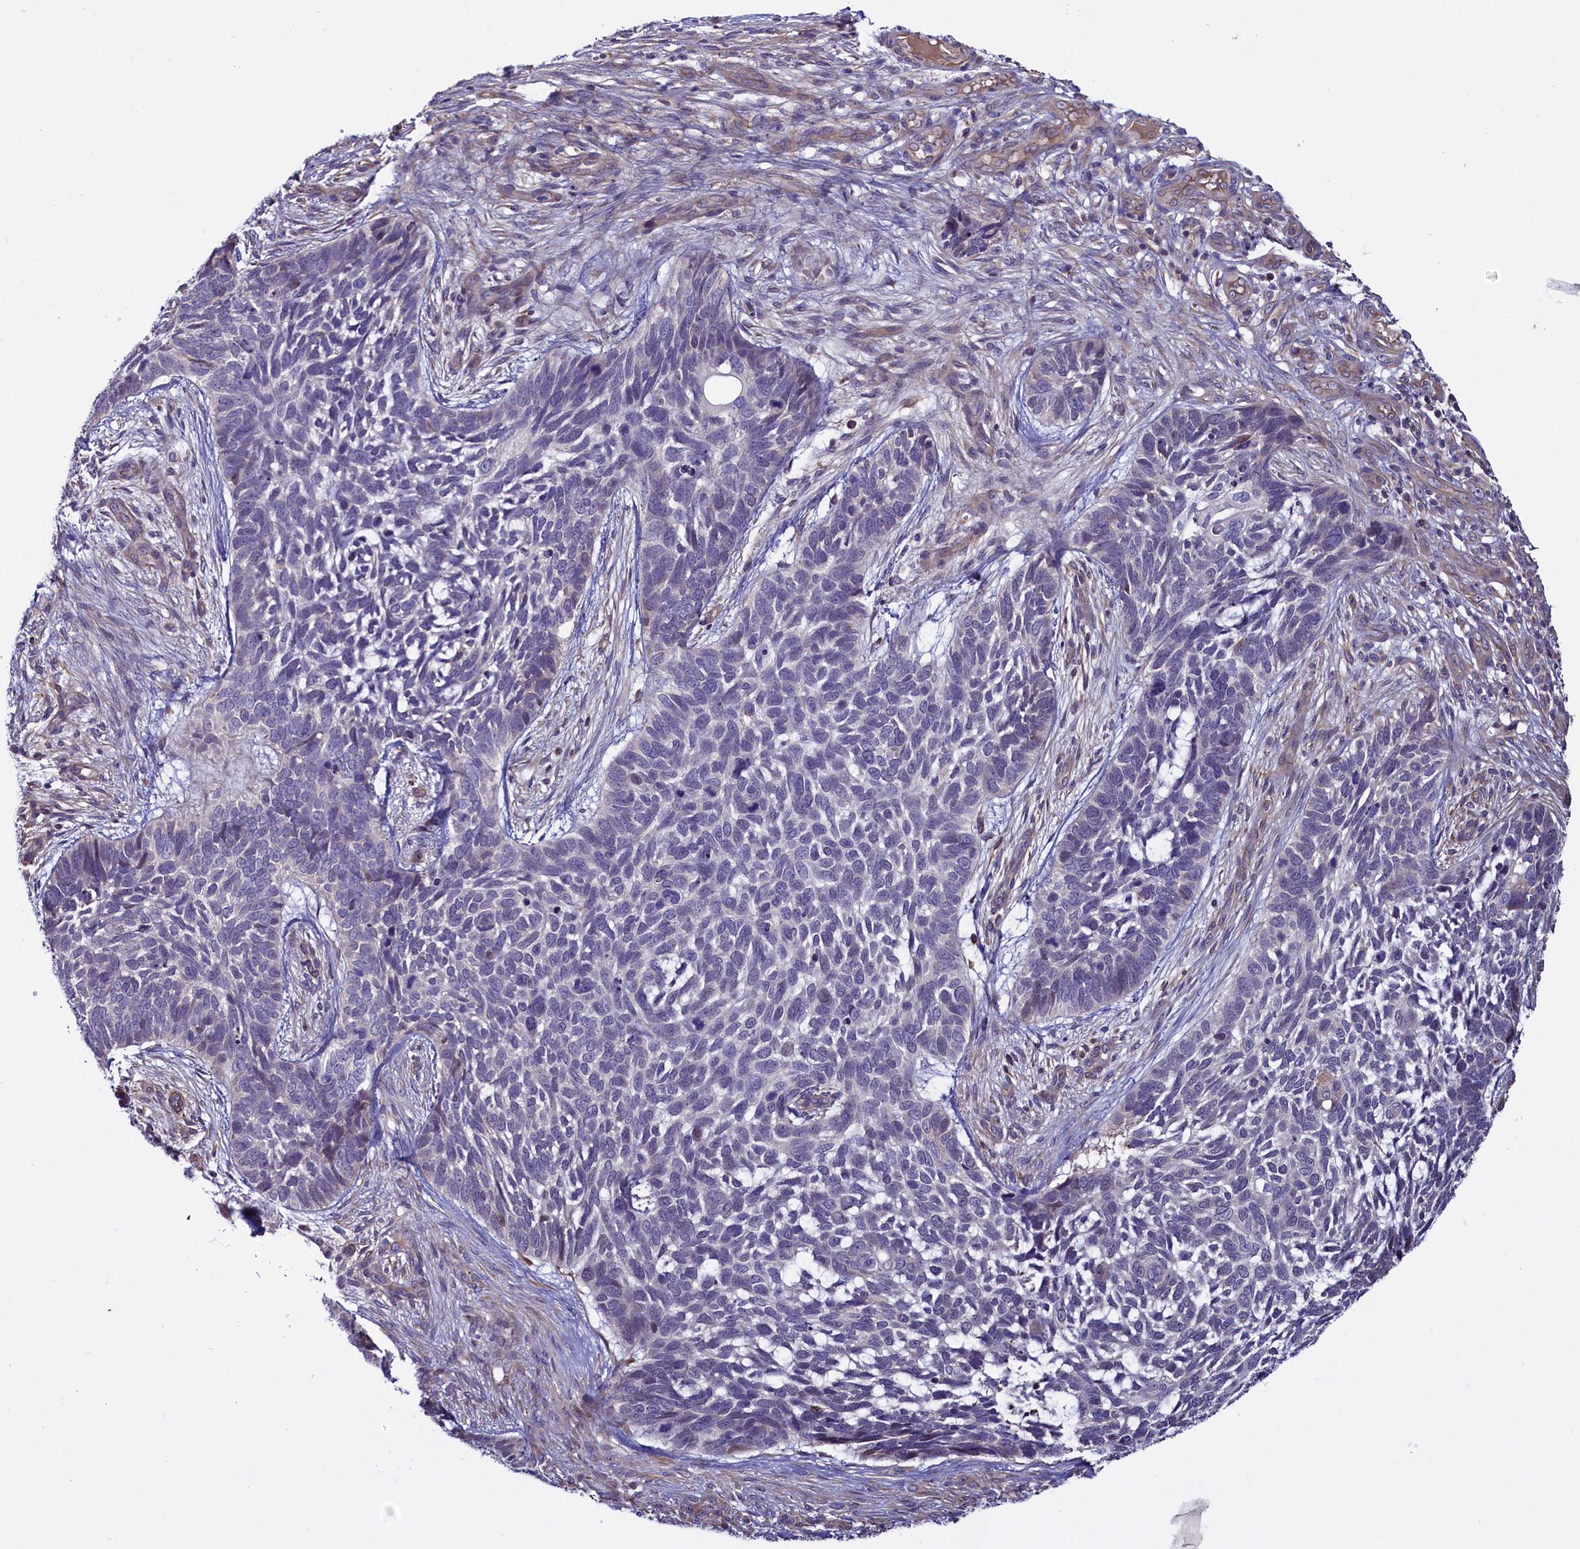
{"staining": {"intensity": "negative", "quantity": "none", "location": "none"}, "tissue": "skin cancer", "cell_type": "Tumor cells", "image_type": "cancer", "snomed": [{"axis": "morphology", "description": "Basal cell carcinoma"}, {"axis": "topography", "description": "Skin"}], "caption": "Tumor cells are negative for protein expression in human skin cancer (basal cell carcinoma).", "gene": "PDILT", "patient": {"sex": "male", "age": 88}}